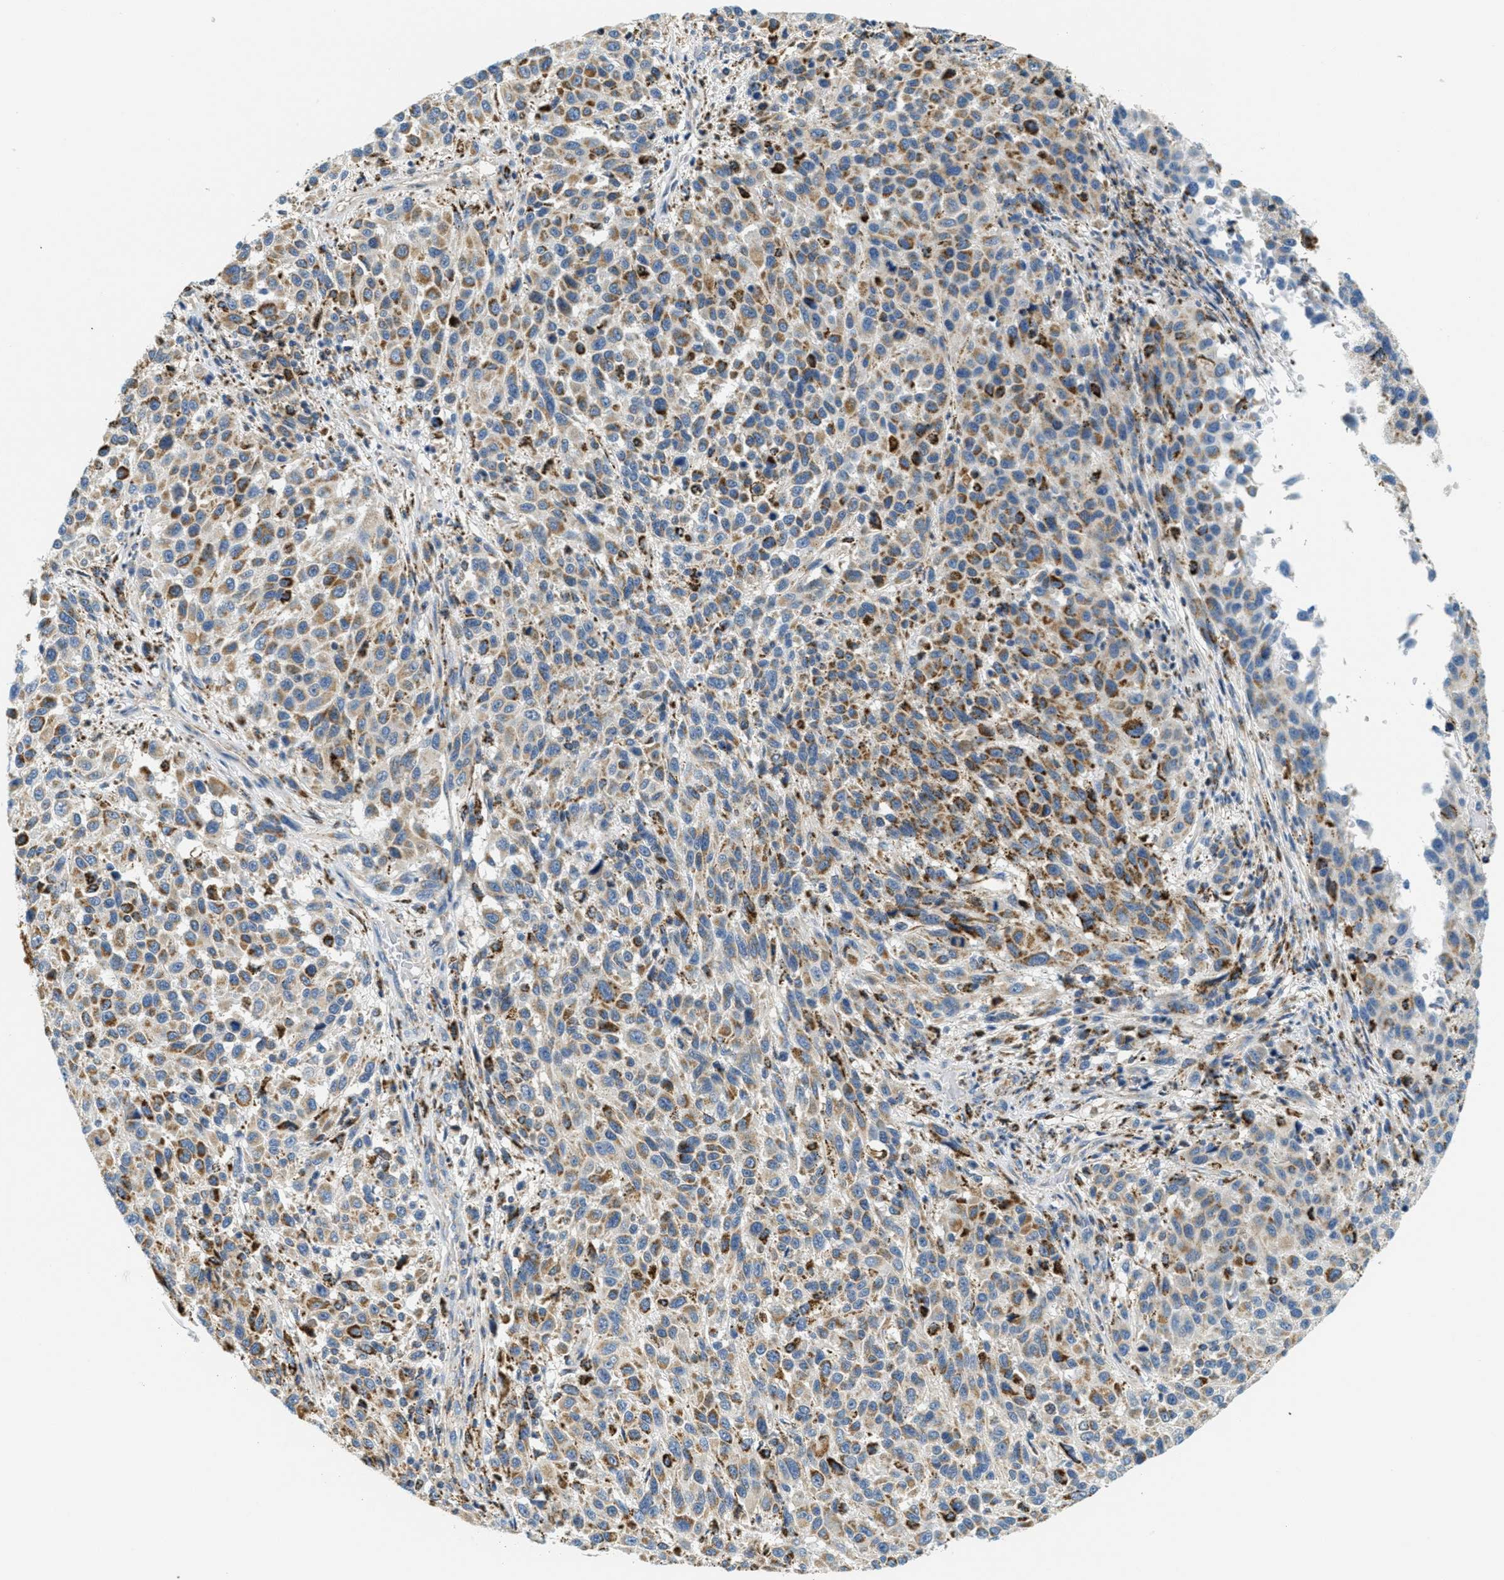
{"staining": {"intensity": "moderate", "quantity": ">75%", "location": "cytoplasmic/membranous"}, "tissue": "melanoma", "cell_type": "Tumor cells", "image_type": "cancer", "snomed": [{"axis": "morphology", "description": "Malignant melanoma, Metastatic site"}, {"axis": "topography", "description": "Lymph node"}], "caption": "About >75% of tumor cells in human melanoma demonstrate moderate cytoplasmic/membranous protein positivity as visualized by brown immunohistochemical staining.", "gene": "HLCS", "patient": {"sex": "male", "age": 61}}